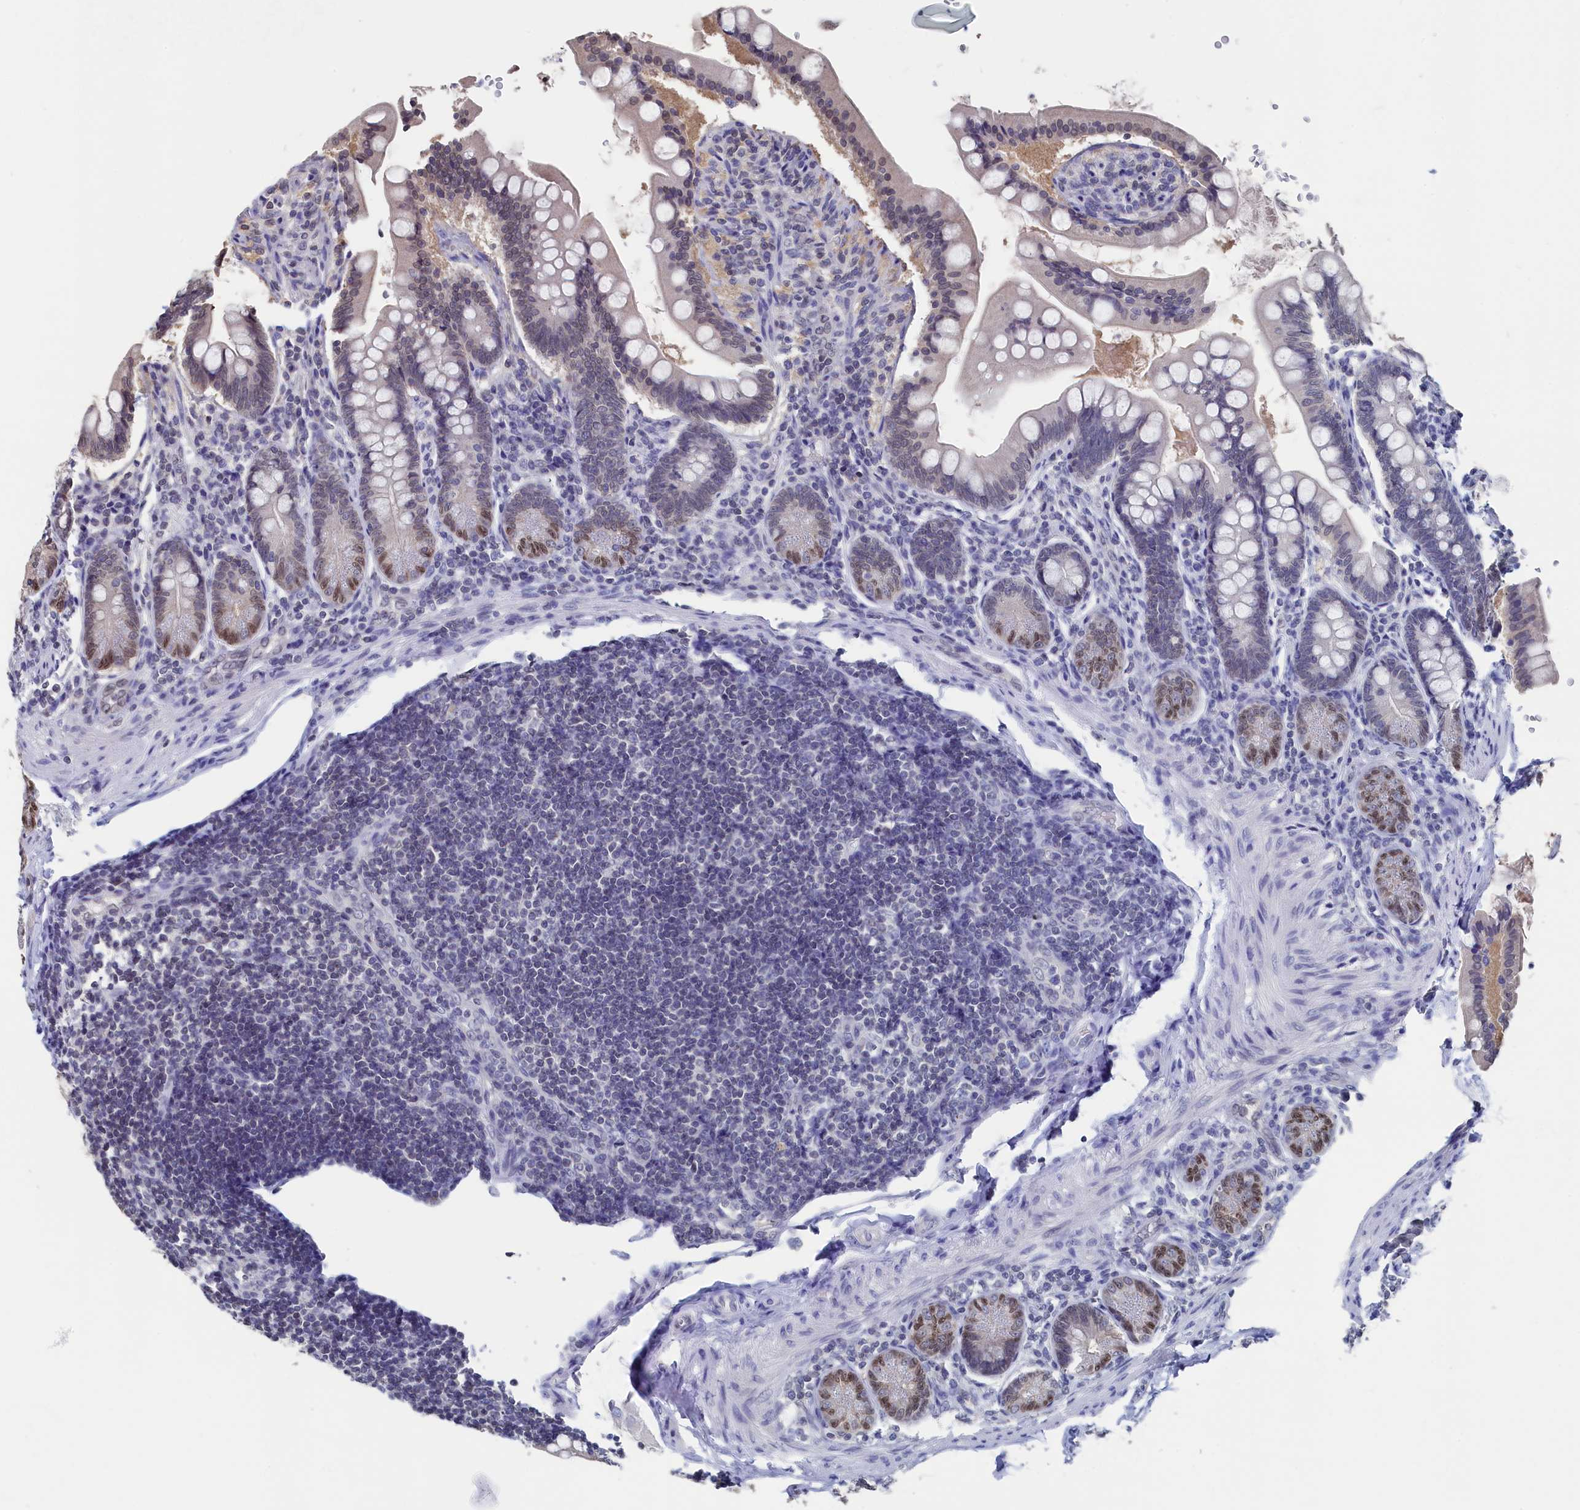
{"staining": {"intensity": "moderate", "quantity": "<25%", "location": "nuclear"}, "tissue": "small intestine", "cell_type": "Glandular cells", "image_type": "normal", "snomed": [{"axis": "morphology", "description": "Normal tissue, NOS"}, {"axis": "topography", "description": "Small intestine"}], "caption": "Normal small intestine demonstrates moderate nuclear expression in approximately <25% of glandular cells.", "gene": "C11orf54", "patient": {"sex": "male", "age": 7}}